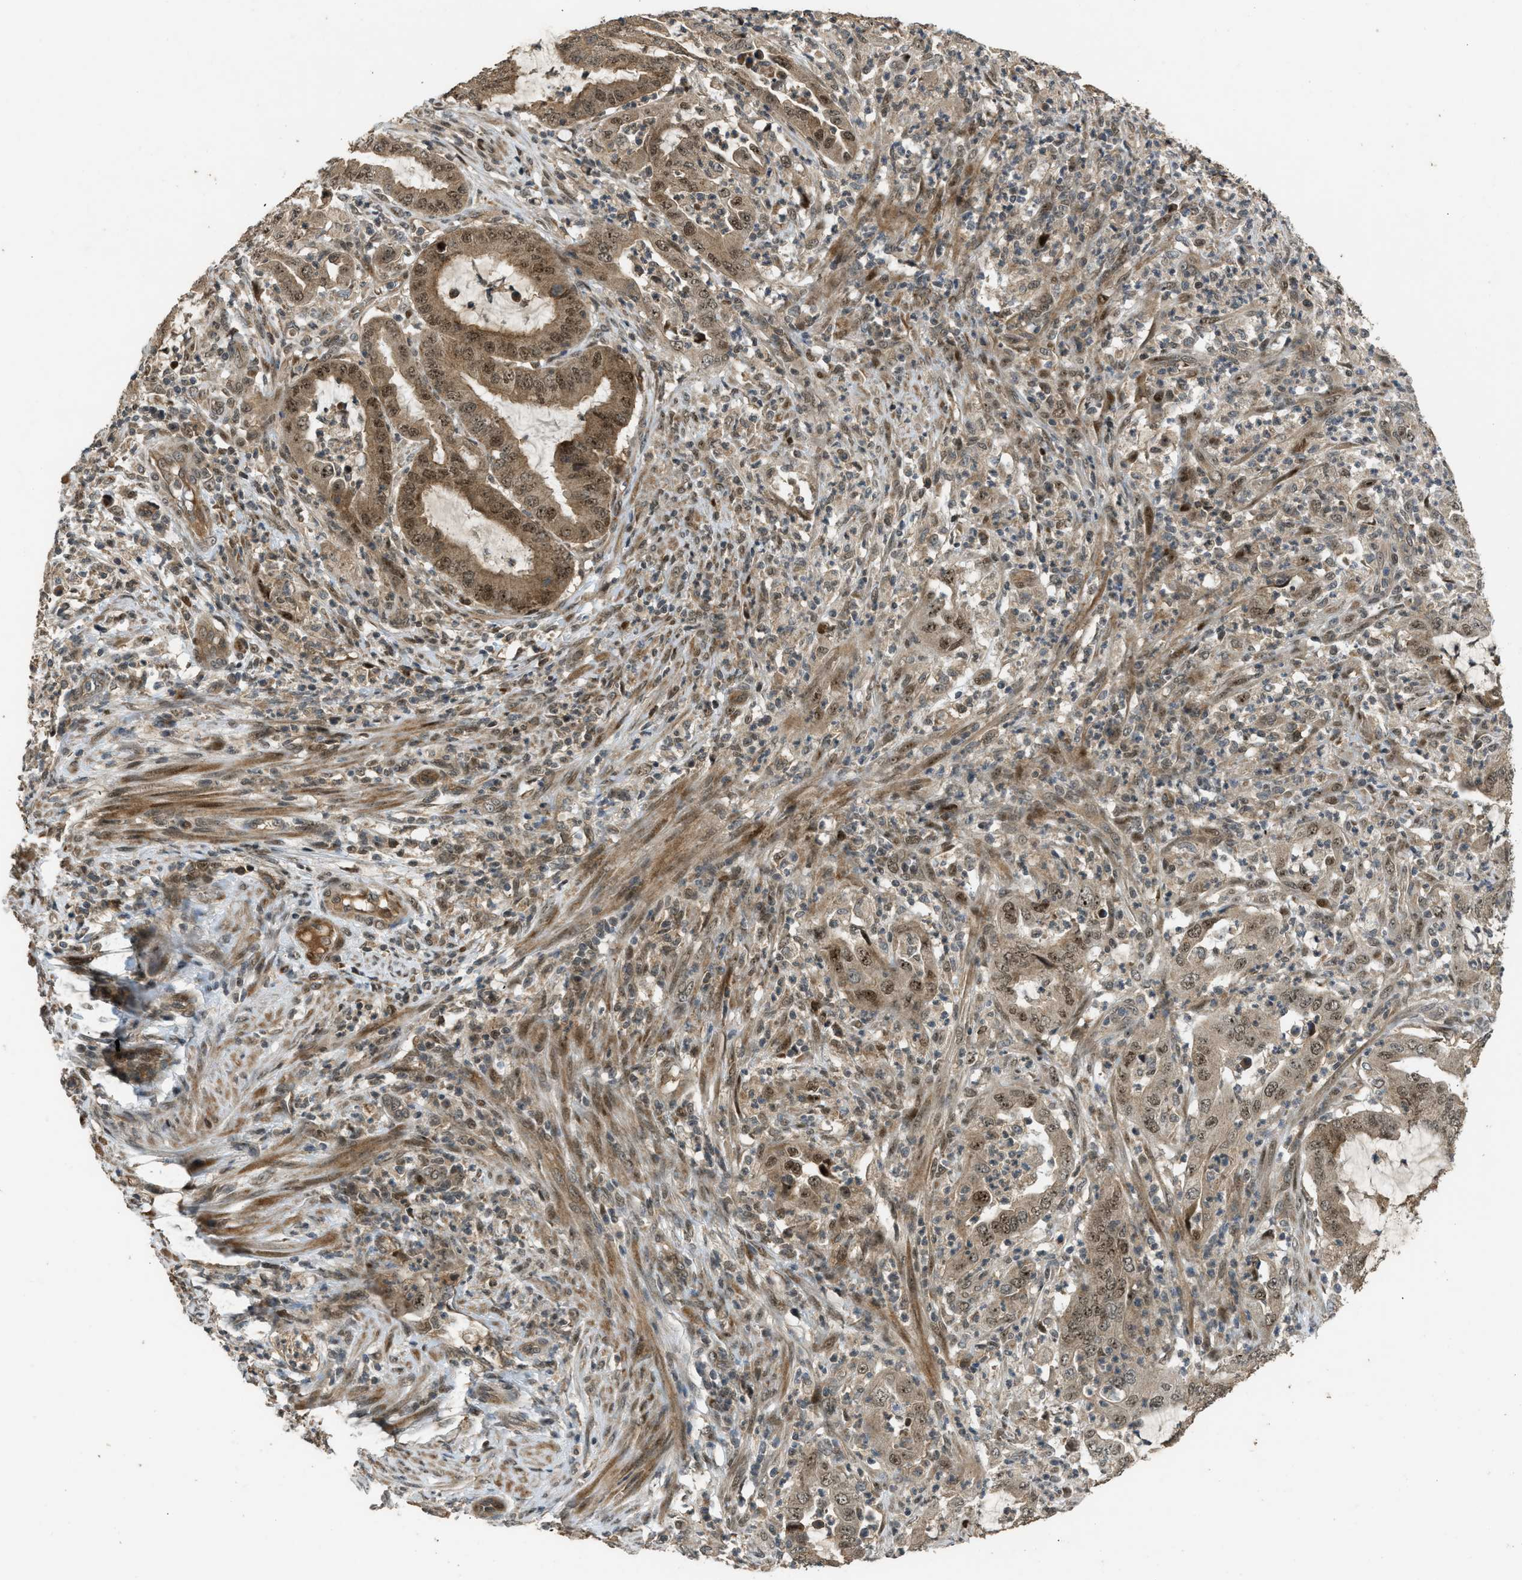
{"staining": {"intensity": "moderate", "quantity": ">75%", "location": "cytoplasmic/membranous,nuclear"}, "tissue": "endometrial cancer", "cell_type": "Tumor cells", "image_type": "cancer", "snomed": [{"axis": "morphology", "description": "Adenocarcinoma, NOS"}, {"axis": "topography", "description": "Endometrium"}], "caption": "Approximately >75% of tumor cells in human adenocarcinoma (endometrial) demonstrate moderate cytoplasmic/membranous and nuclear protein expression as visualized by brown immunohistochemical staining.", "gene": "GET1", "patient": {"sex": "female", "age": 70}}